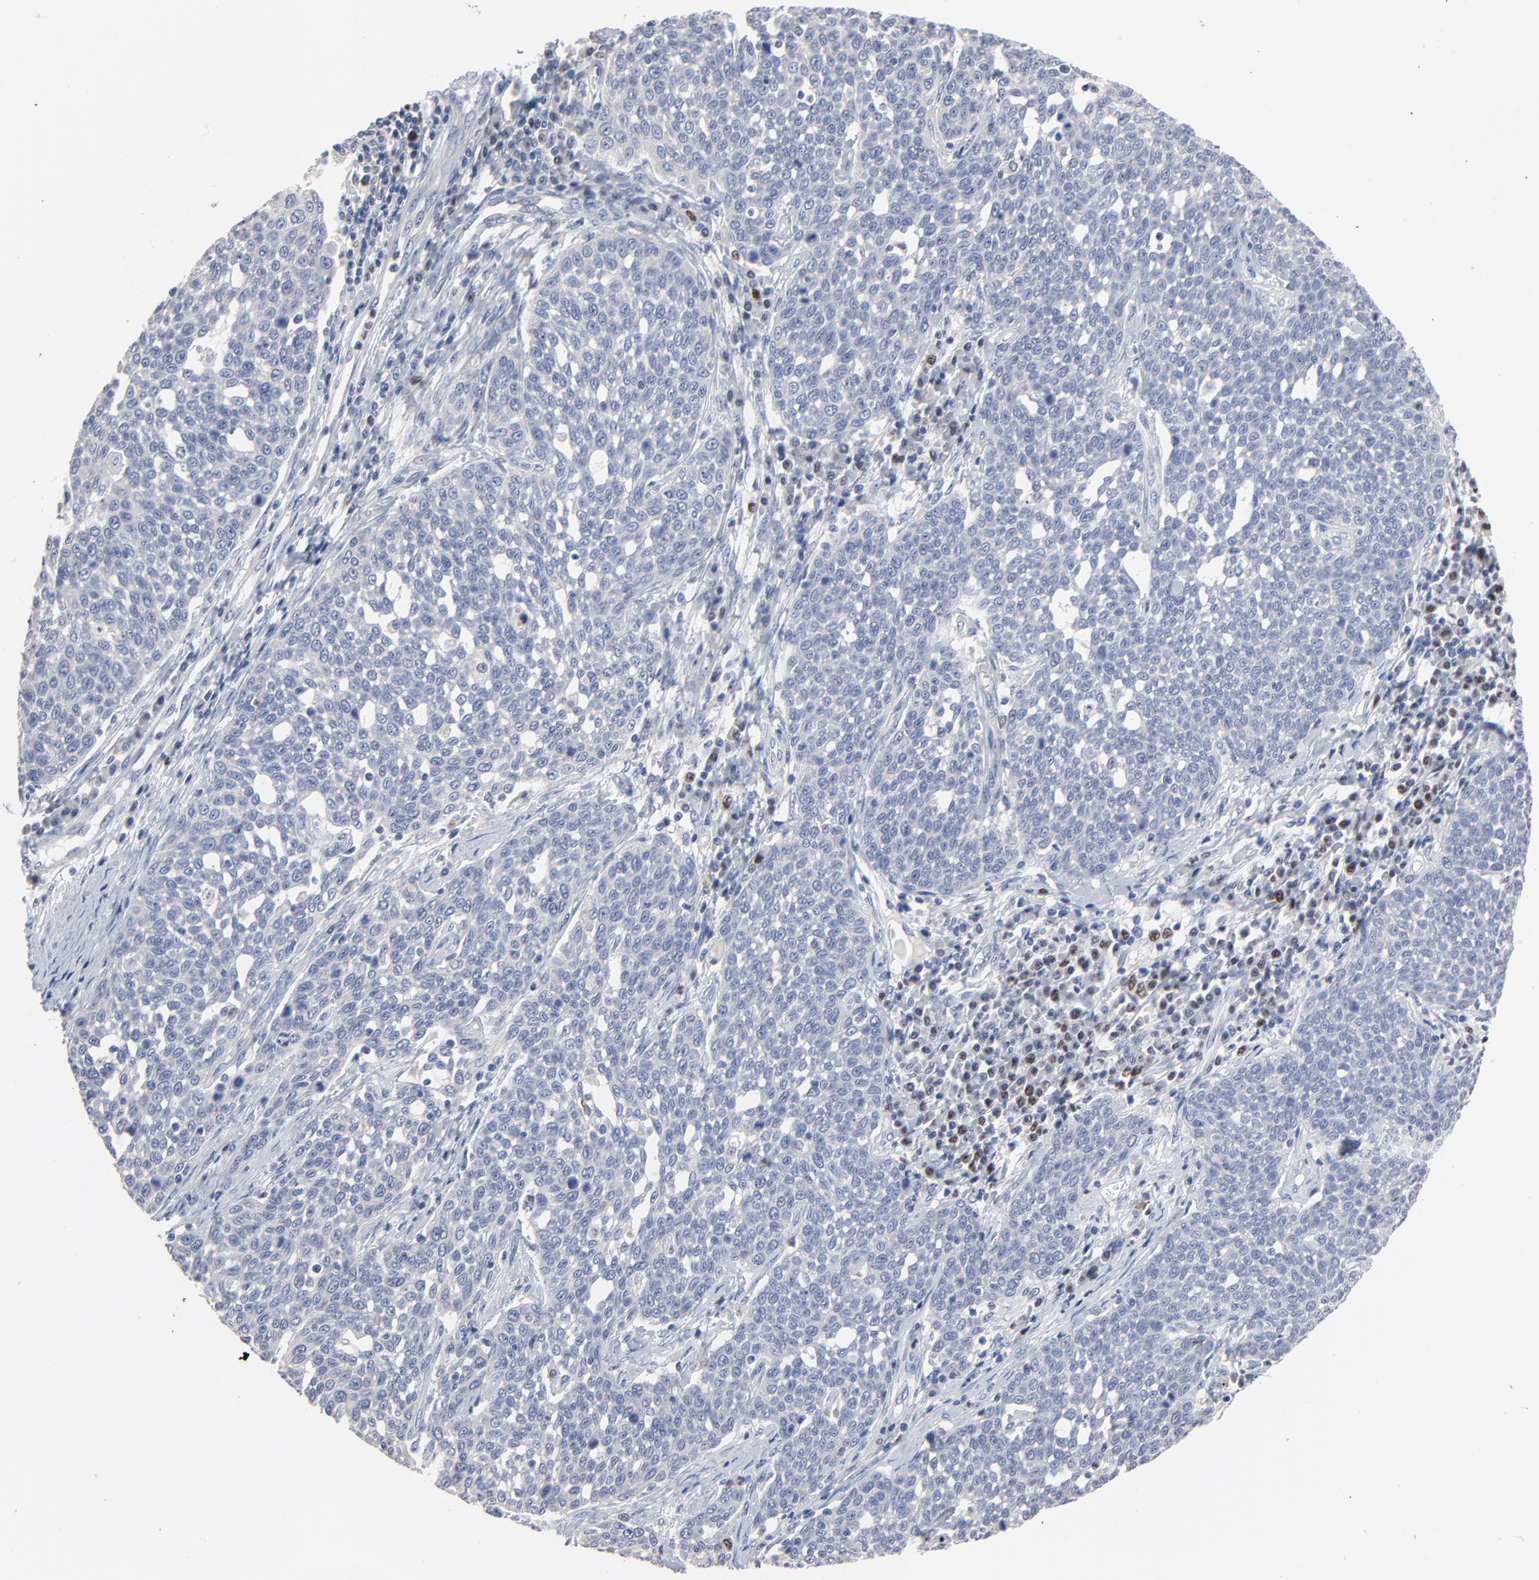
{"staining": {"intensity": "negative", "quantity": "none", "location": "none"}, "tissue": "cervical cancer", "cell_type": "Tumor cells", "image_type": "cancer", "snomed": [{"axis": "morphology", "description": "Squamous cell carcinoma, NOS"}, {"axis": "topography", "description": "Cervix"}], "caption": "Cervical cancer was stained to show a protein in brown. There is no significant positivity in tumor cells. Nuclei are stained in blue.", "gene": "AADAC", "patient": {"sex": "female", "age": 34}}